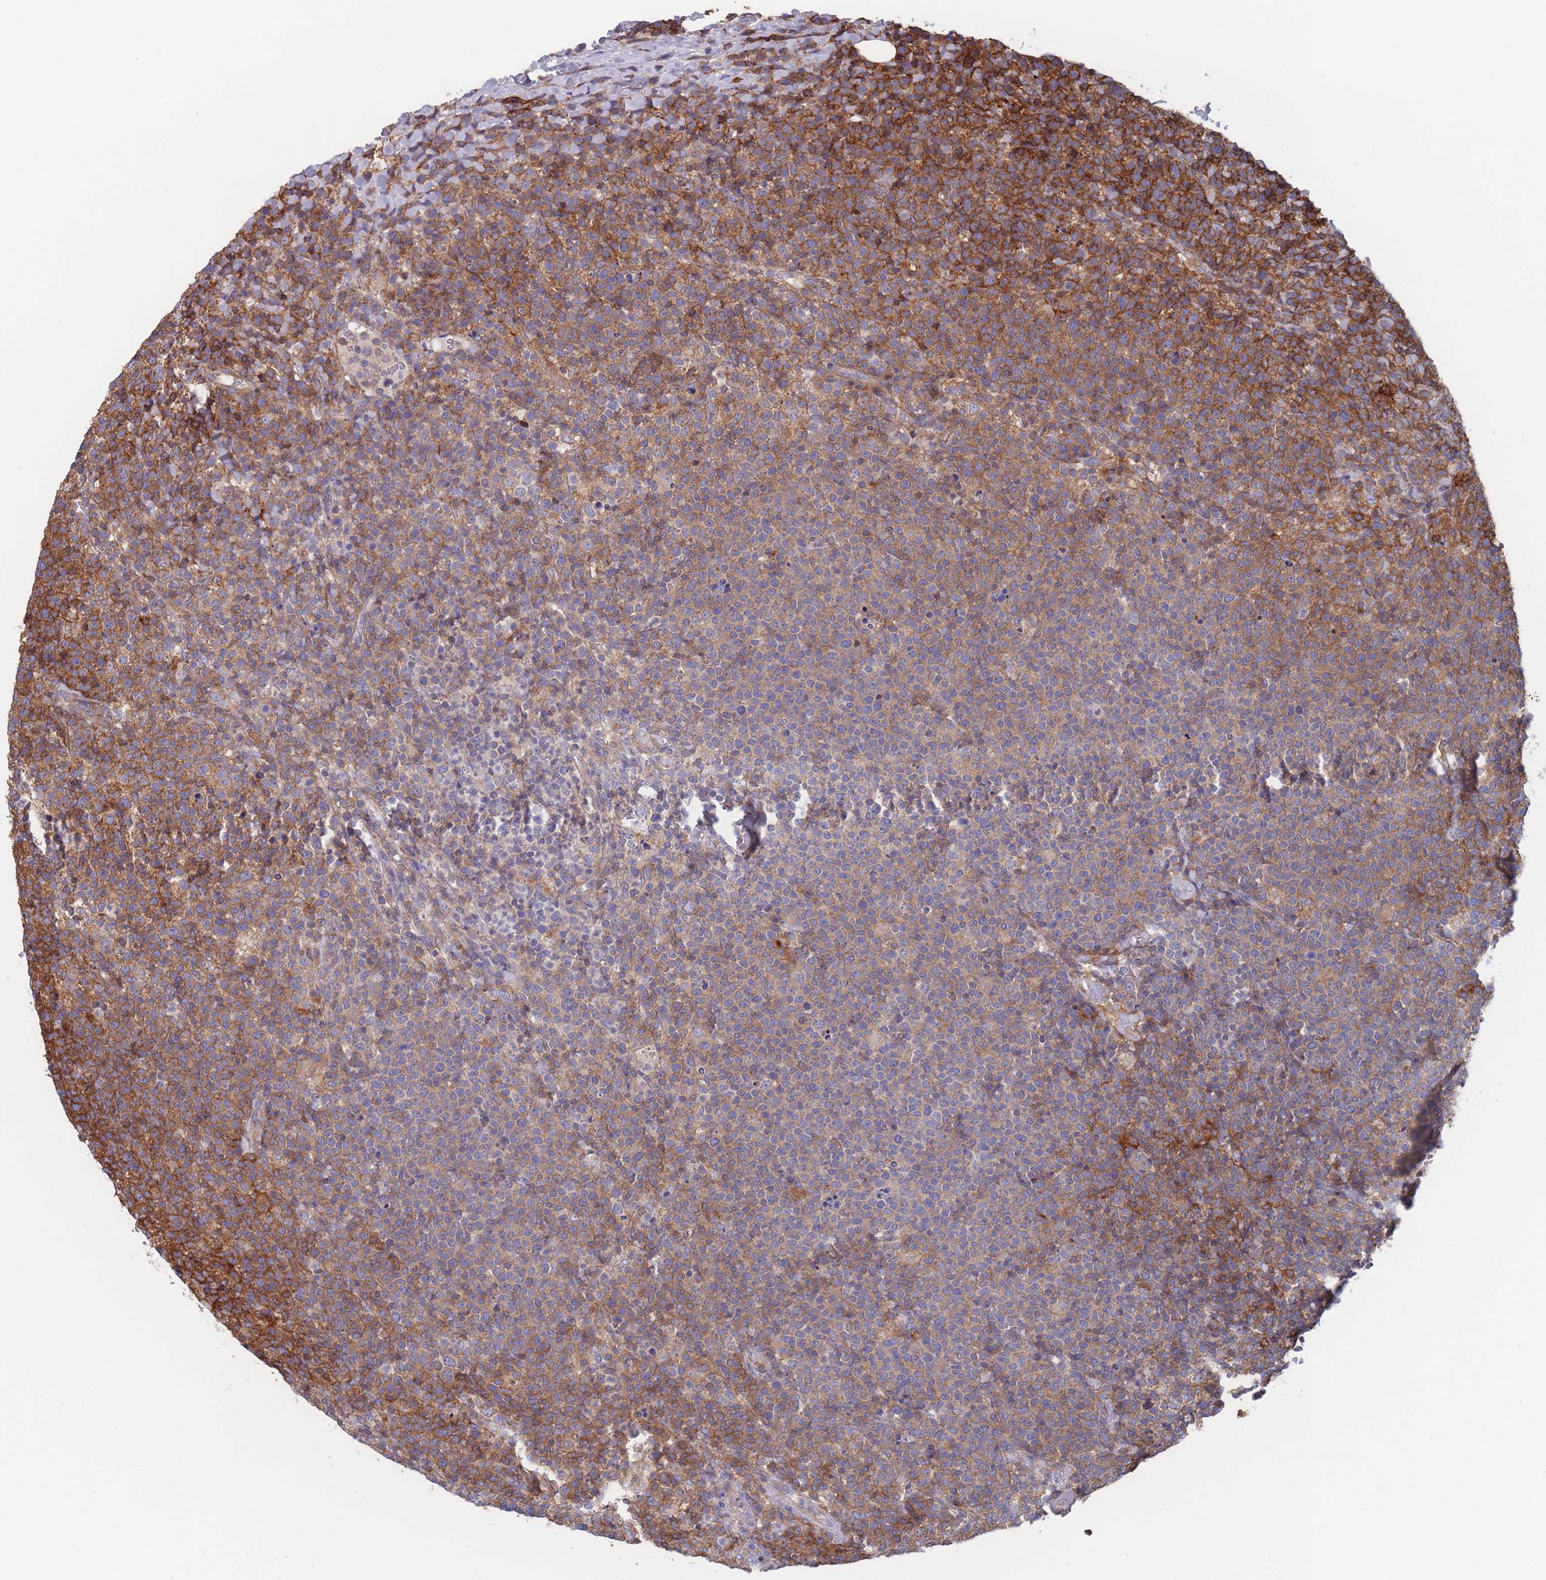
{"staining": {"intensity": "strong", "quantity": "<25%", "location": "cytoplasmic/membranous"}, "tissue": "lymphoma", "cell_type": "Tumor cells", "image_type": "cancer", "snomed": [{"axis": "morphology", "description": "Malignant lymphoma, non-Hodgkin's type, High grade"}, {"axis": "topography", "description": "Lymph node"}], "caption": "This image demonstrates immunohistochemistry staining of human lymphoma, with medium strong cytoplasmic/membranous expression in approximately <25% of tumor cells.", "gene": "SCCPDH", "patient": {"sex": "male", "age": 61}}